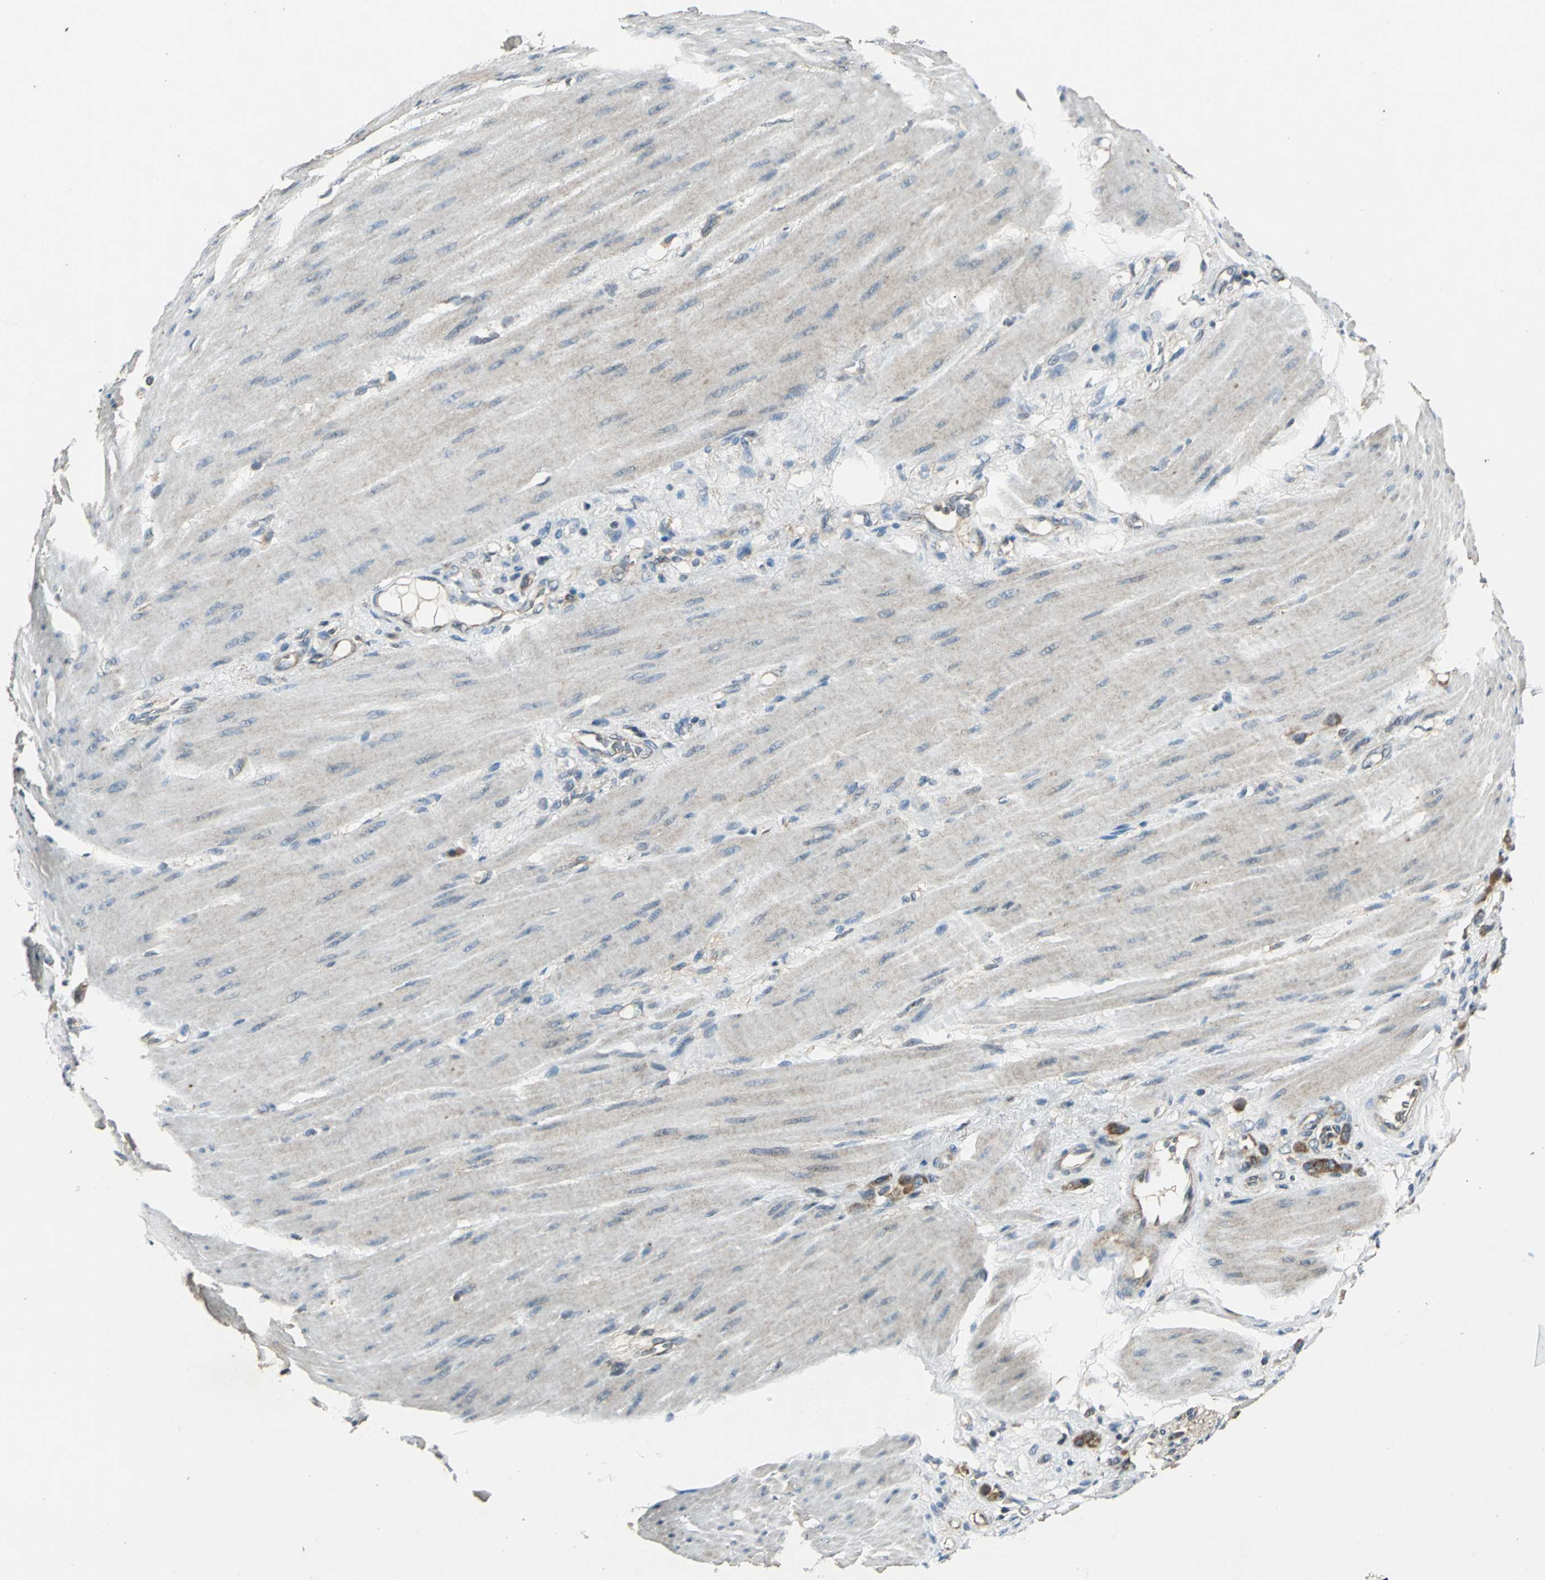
{"staining": {"intensity": "strong", "quantity": ">75%", "location": "cytoplasmic/membranous"}, "tissue": "stomach cancer", "cell_type": "Tumor cells", "image_type": "cancer", "snomed": [{"axis": "morphology", "description": "Normal tissue, NOS"}, {"axis": "morphology", "description": "Adenocarcinoma, NOS"}, {"axis": "topography", "description": "Stomach"}], "caption": "IHC micrograph of human stomach cancer (adenocarcinoma) stained for a protein (brown), which shows high levels of strong cytoplasmic/membranous positivity in about >75% of tumor cells.", "gene": "AHSA1", "patient": {"sex": "male", "age": 82}}